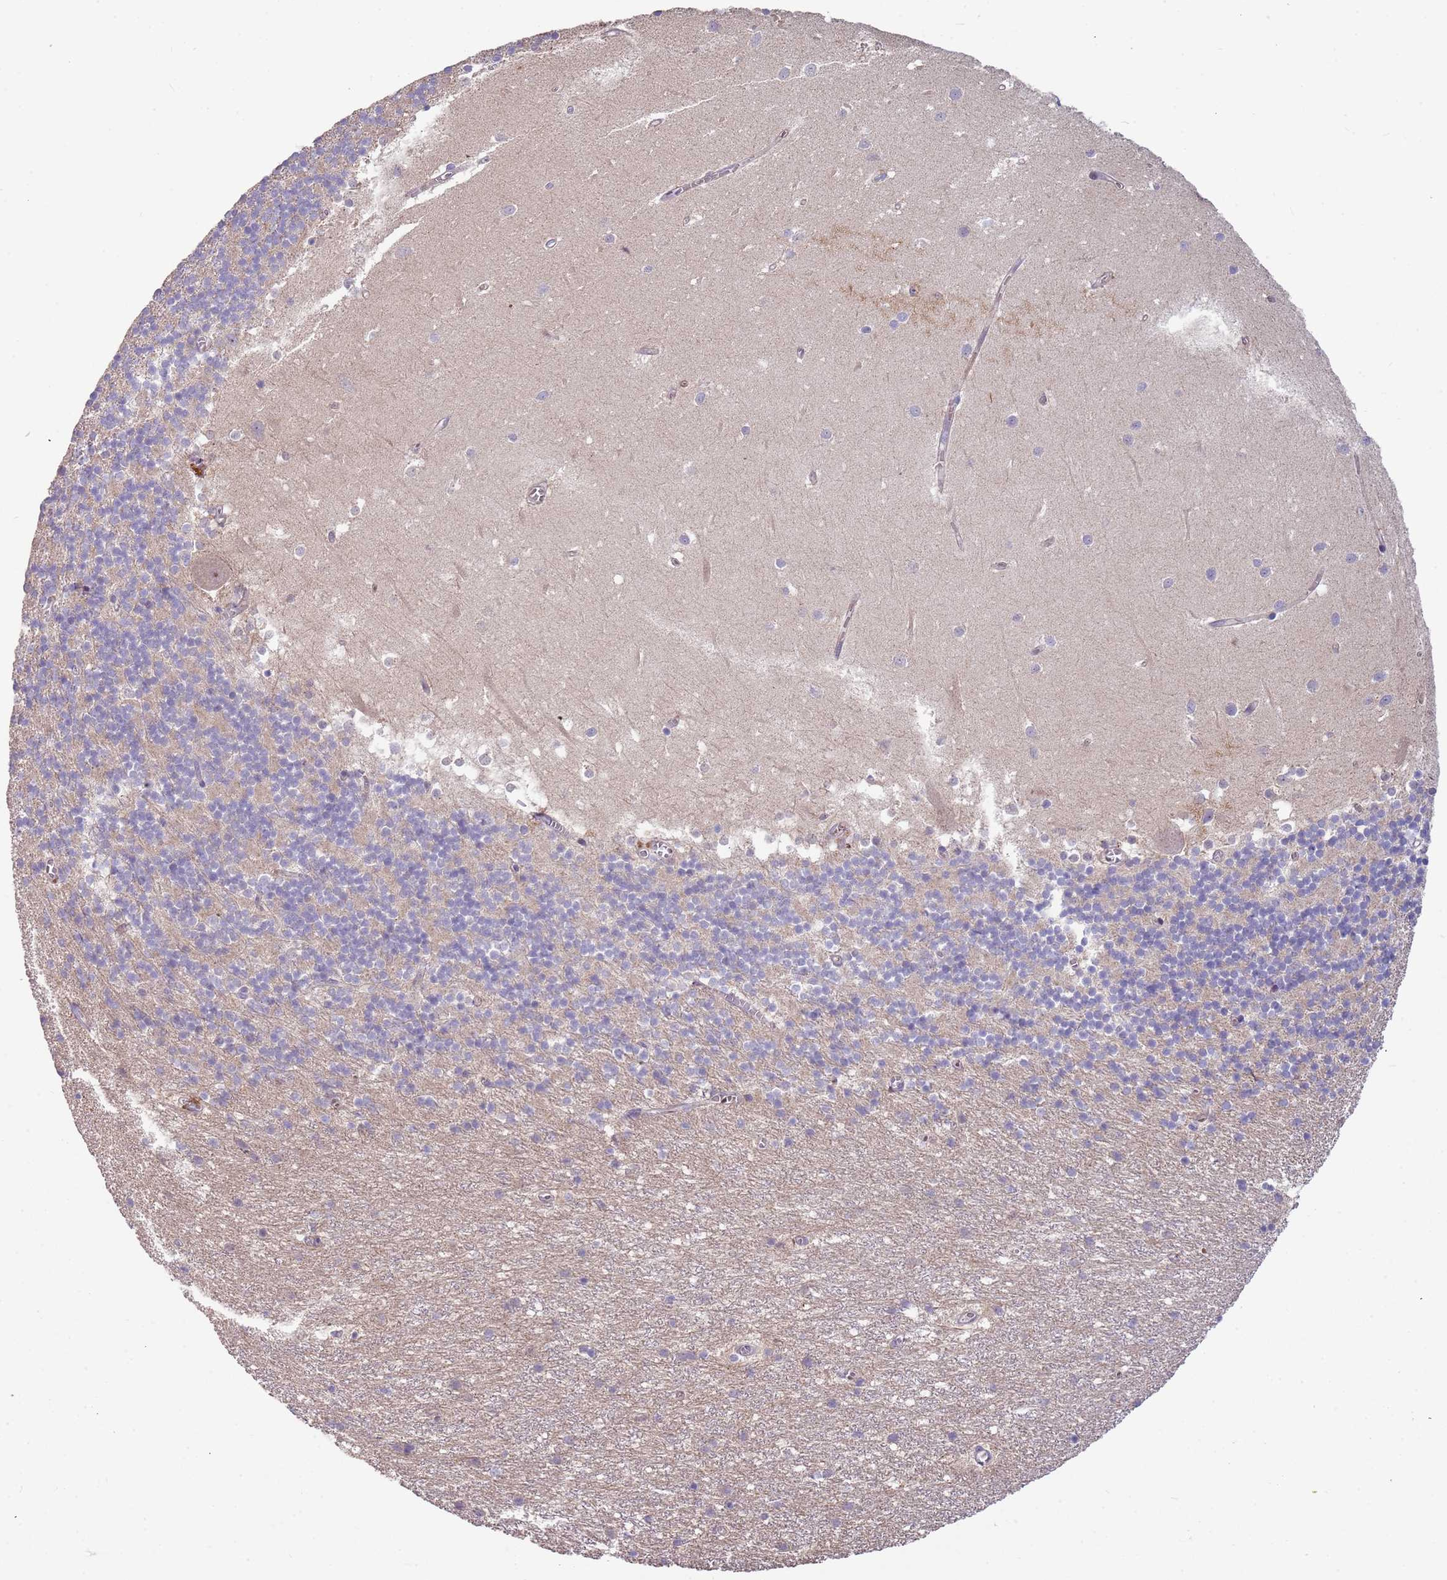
{"staining": {"intensity": "negative", "quantity": "none", "location": "none"}, "tissue": "cerebellum", "cell_type": "Cells in granular layer", "image_type": "normal", "snomed": [{"axis": "morphology", "description": "Normal tissue, NOS"}, {"axis": "topography", "description": "Cerebellum"}], "caption": "A micrograph of human cerebellum is negative for staining in cells in granular layer. (Stains: DAB (3,3'-diaminobenzidine) immunohistochemistry (IHC) with hematoxylin counter stain, Microscopy: brightfield microscopy at high magnification).", "gene": "TRAPPC6B", "patient": {"sex": "male", "age": 54}}